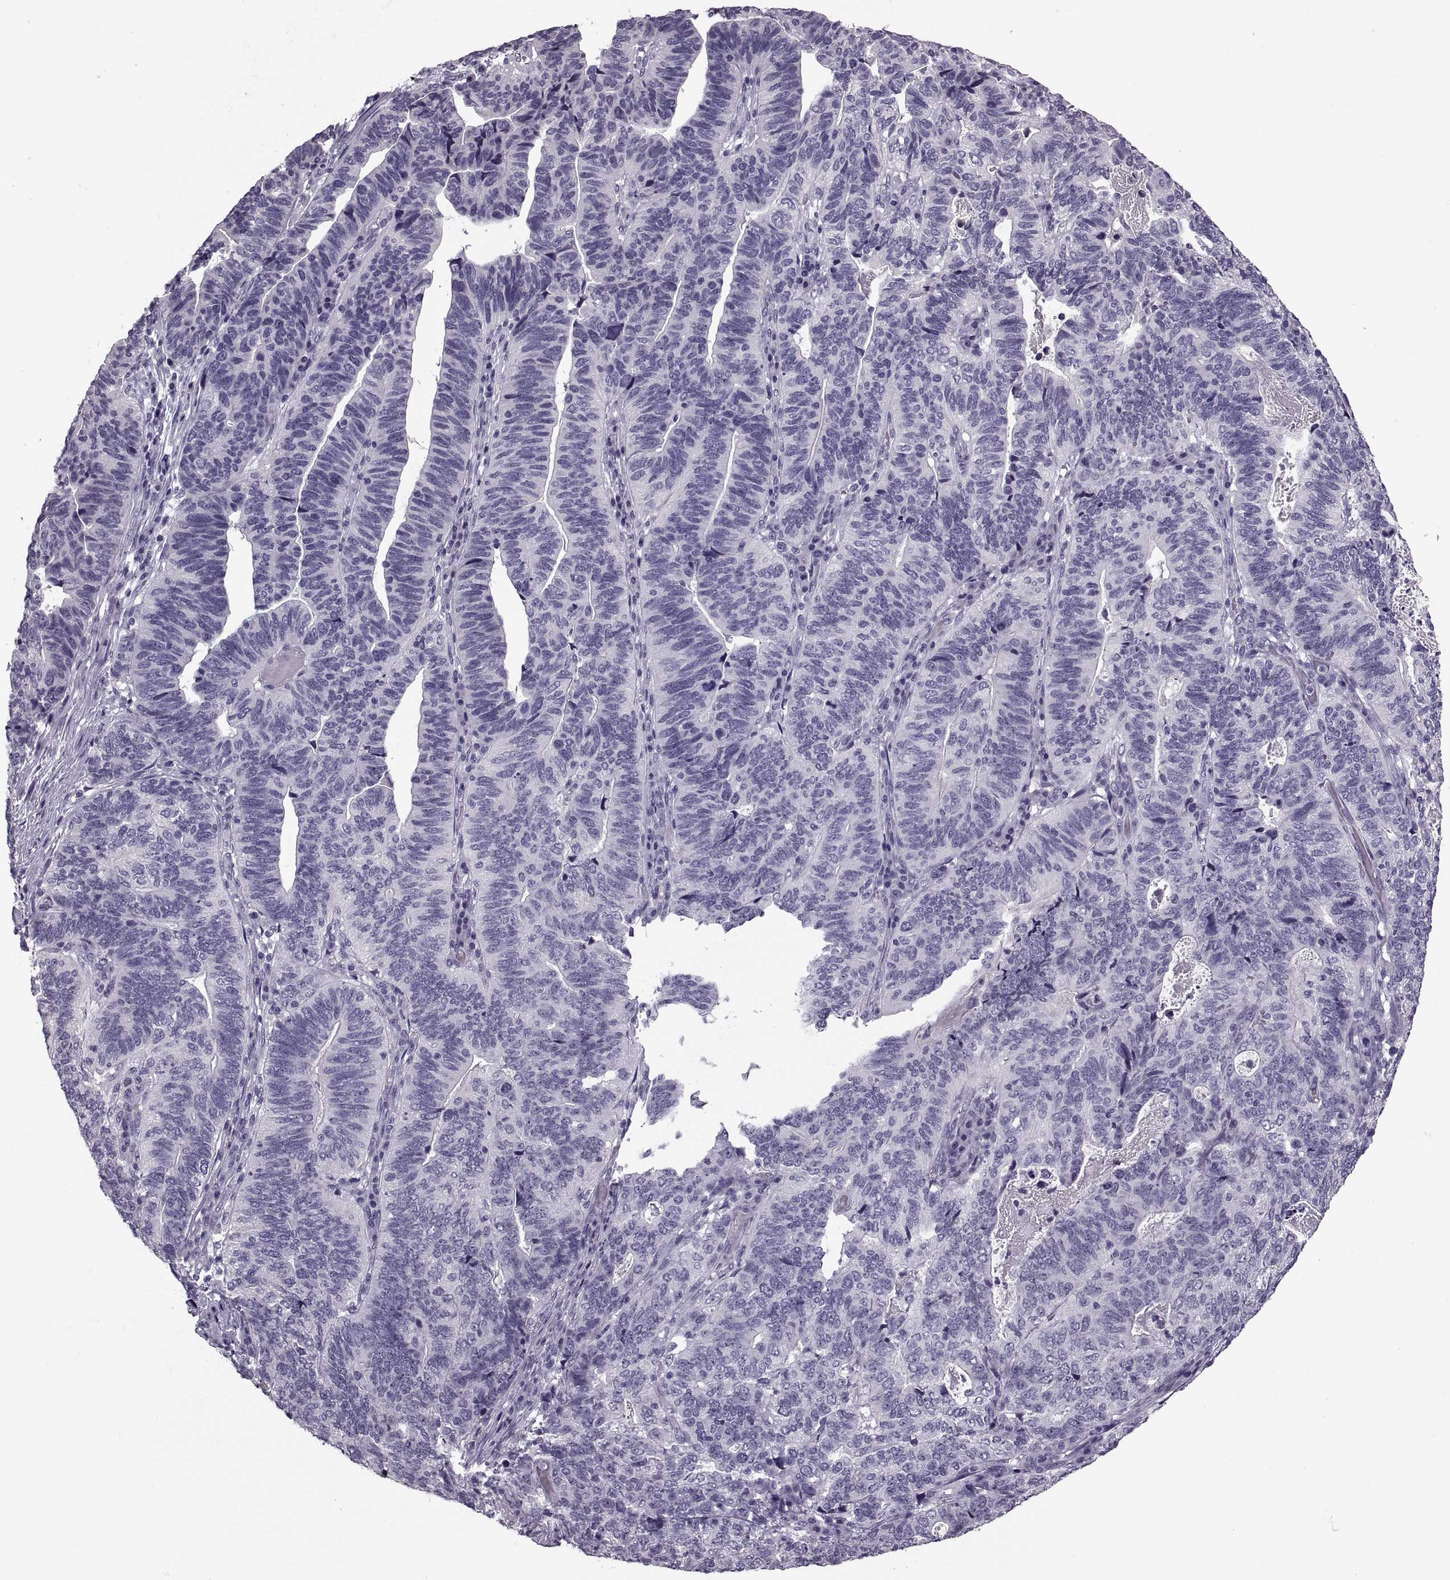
{"staining": {"intensity": "negative", "quantity": "none", "location": "none"}, "tissue": "stomach cancer", "cell_type": "Tumor cells", "image_type": "cancer", "snomed": [{"axis": "morphology", "description": "Adenocarcinoma, NOS"}, {"axis": "topography", "description": "Stomach, upper"}], "caption": "The micrograph reveals no staining of tumor cells in stomach cancer (adenocarcinoma).", "gene": "PAGE5", "patient": {"sex": "female", "age": 67}}